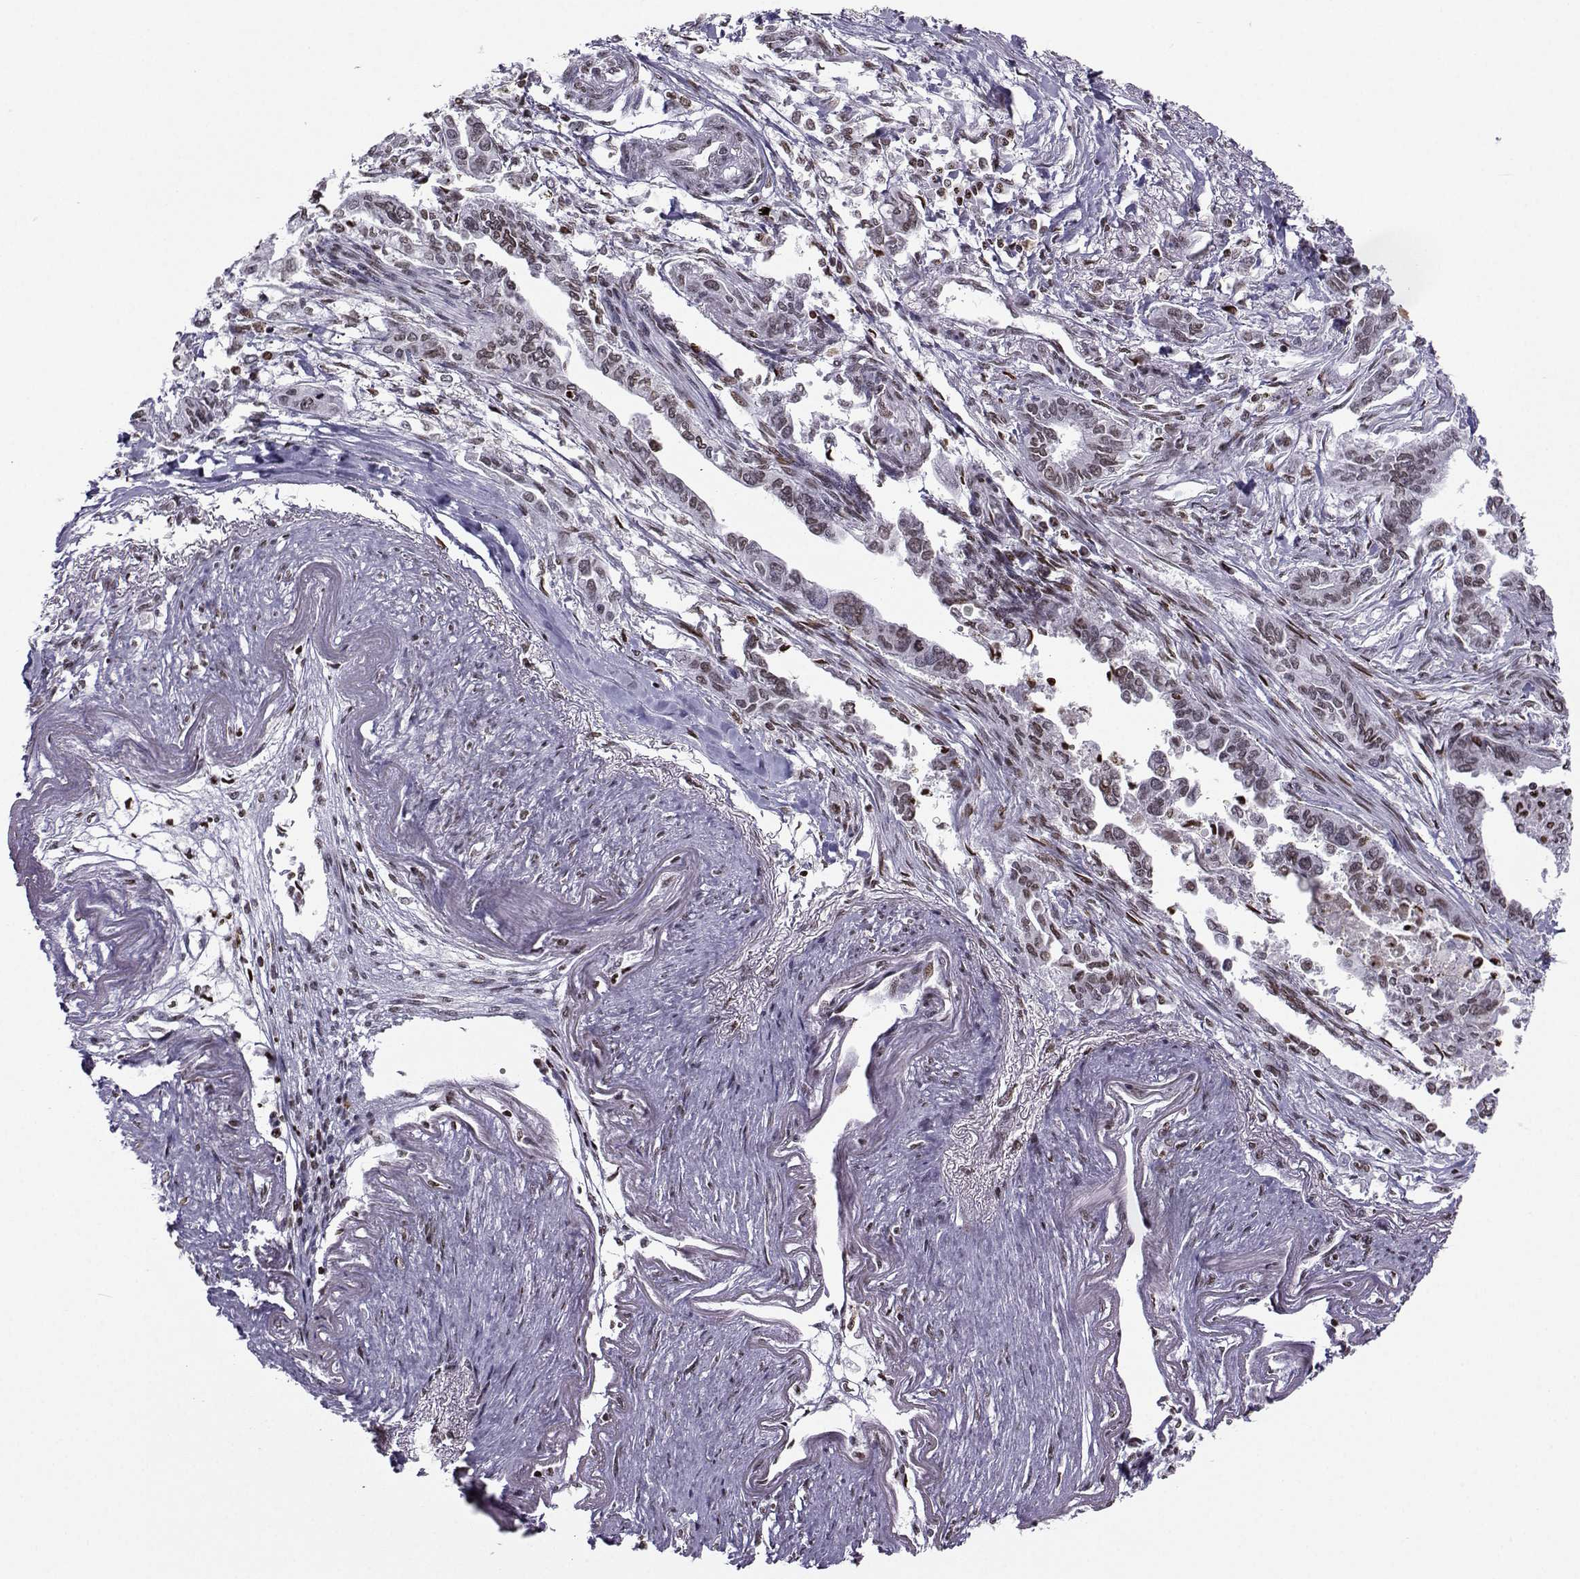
{"staining": {"intensity": "weak", "quantity": "<25%", "location": "nuclear"}, "tissue": "pancreatic cancer", "cell_type": "Tumor cells", "image_type": "cancer", "snomed": [{"axis": "morphology", "description": "Adenocarcinoma, NOS"}, {"axis": "topography", "description": "Pancreas"}], "caption": "Micrograph shows no protein staining in tumor cells of pancreatic cancer tissue.", "gene": "ZNF19", "patient": {"sex": "male", "age": 60}}